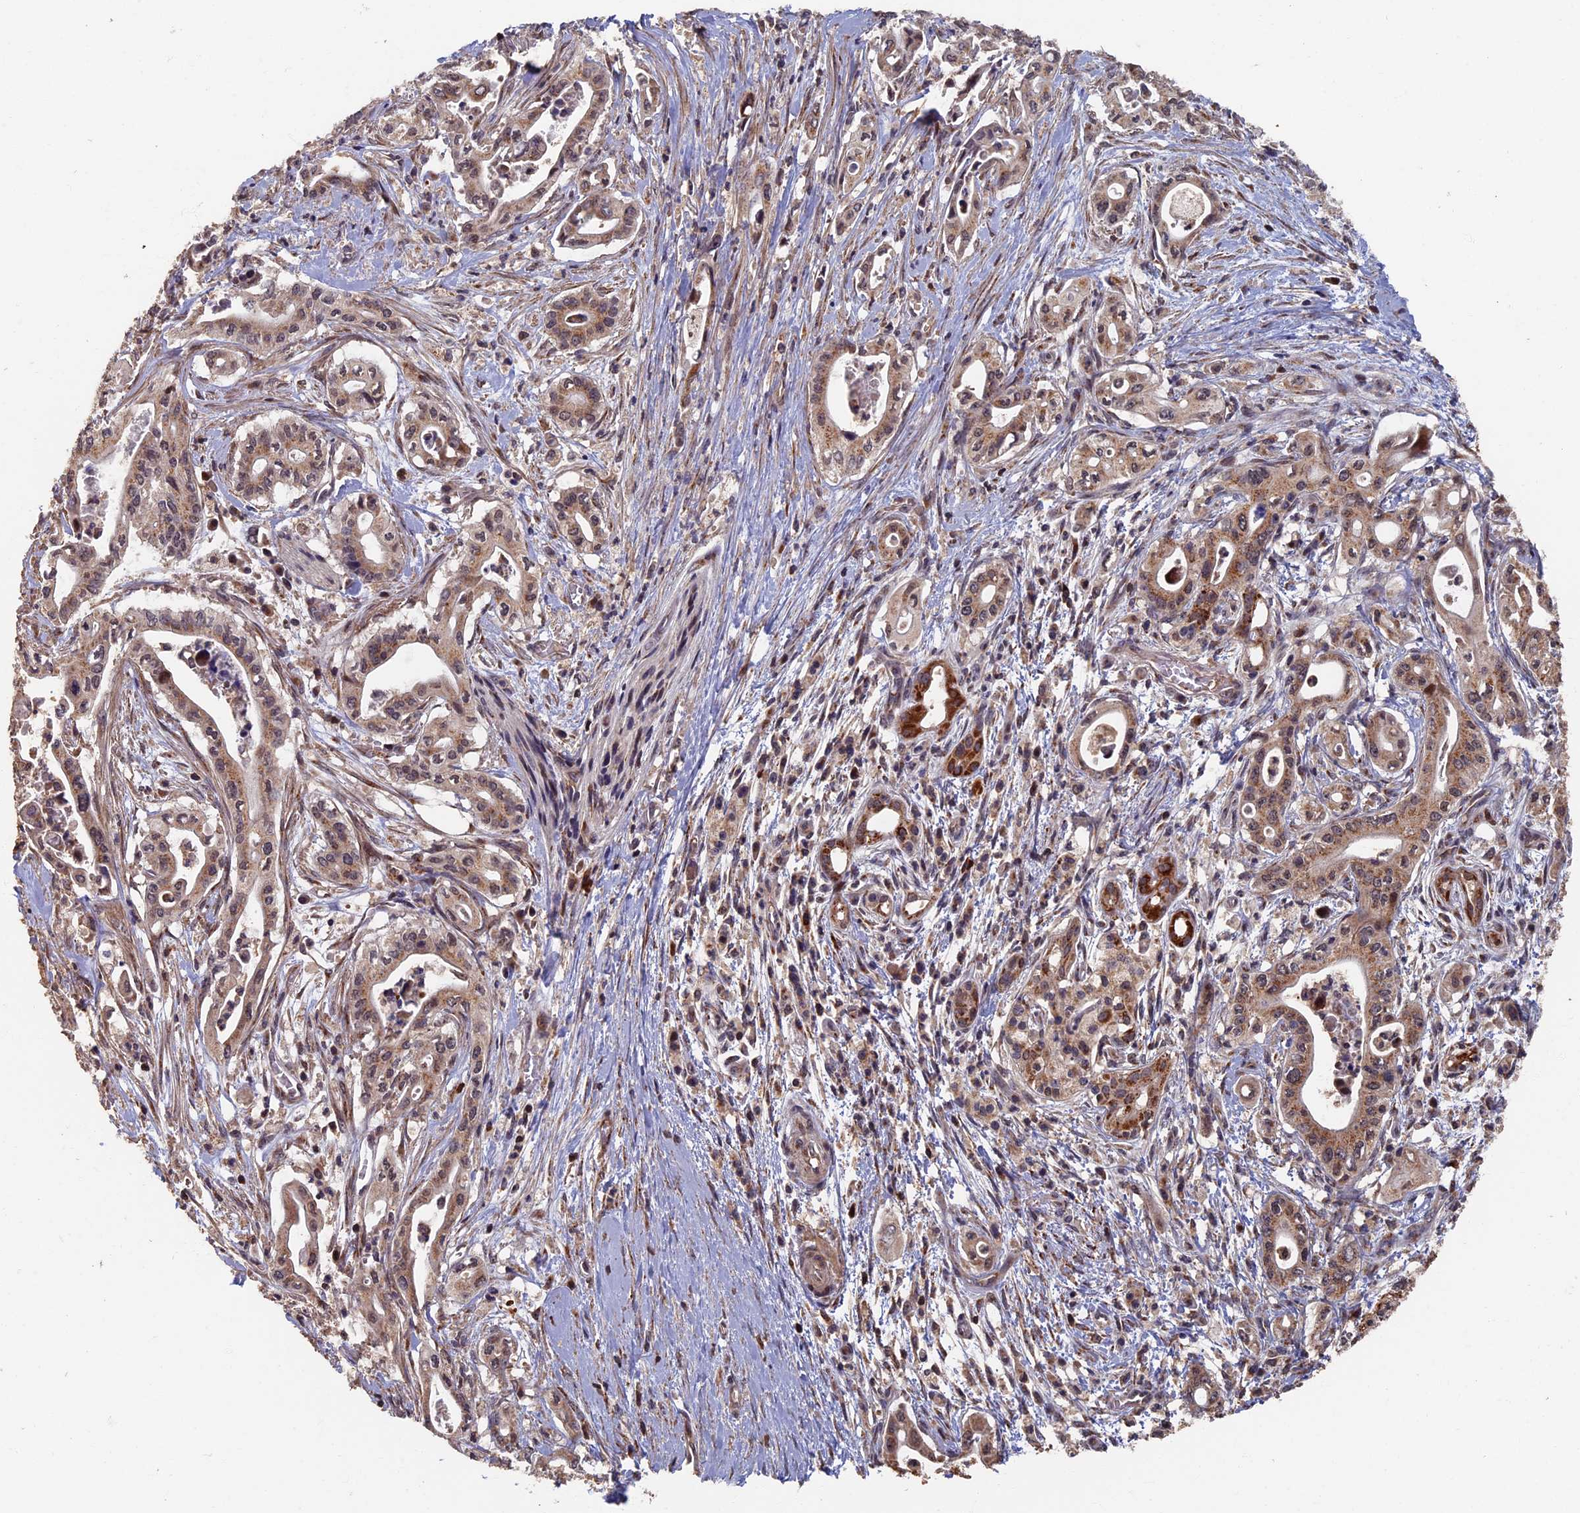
{"staining": {"intensity": "weak", "quantity": ">75%", "location": "cytoplasmic/membranous,nuclear"}, "tissue": "pancreatic cancer", "cell_type": "Tumor cells", "image_type": "cancer", "snomed": [{"axis": "morphology", "description": "Adenocarcinoma, NOS"}, {"axis": "topography", "description": "Pancreas"}], "caption": "The photomicrograph reveals immunohistochemical staining of pancreatic cancer (adenocarcinoma). There is weak cytoplasmic/membranous and nuclear positivity is present in approximately >75% of tumor cells. Immunohistochemistry stains the protein of interest in brown and the nuclei are stained blue.", "gene": "RASGRF1", "patient": {"sex": "female", "age": 77}}